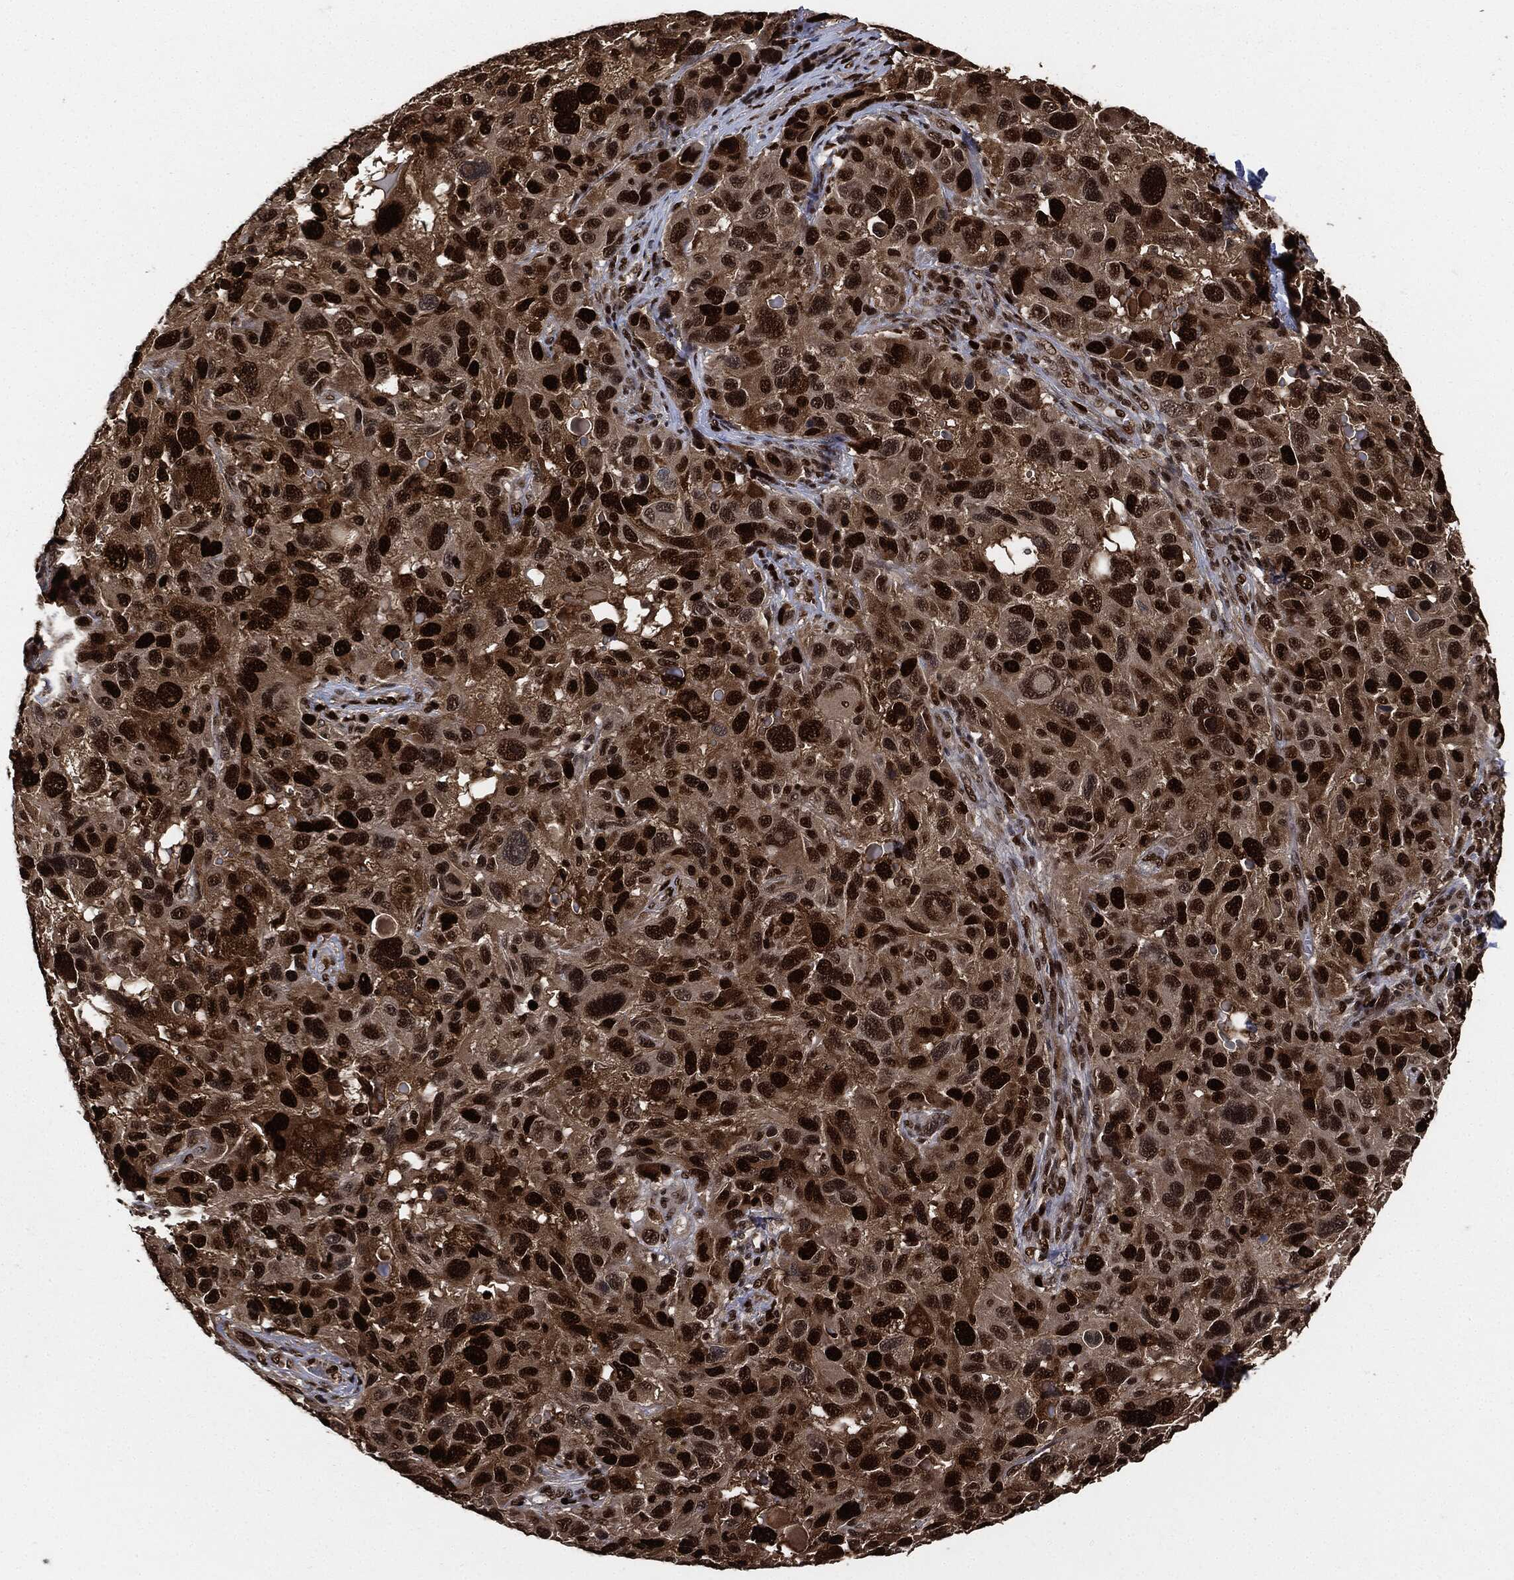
{"staining": {"intensity": "strong", "quantity": ">75%", "location": "nuclear"}, "tissue": "melanoma", "cell_type": "Tumor cells", "image_type": "cancer", "snomed": [{"axis": "morphology", "description": "Malignant melanoma, NOS"}, {"axis": "topography", "description": "Skin"}], "caption": "Brown immunohistochemical staining in human melanoma displays strong nuclear positivity in about >75% of tumor cells. The staining was performed using DAB (3,3'-diaminobenzidine), with brown indicating positive protein expression. Nuclei are stained blue with hematoxylin.", "gene": "PCNA", "patient": {"sex": "male", "age": 53}}